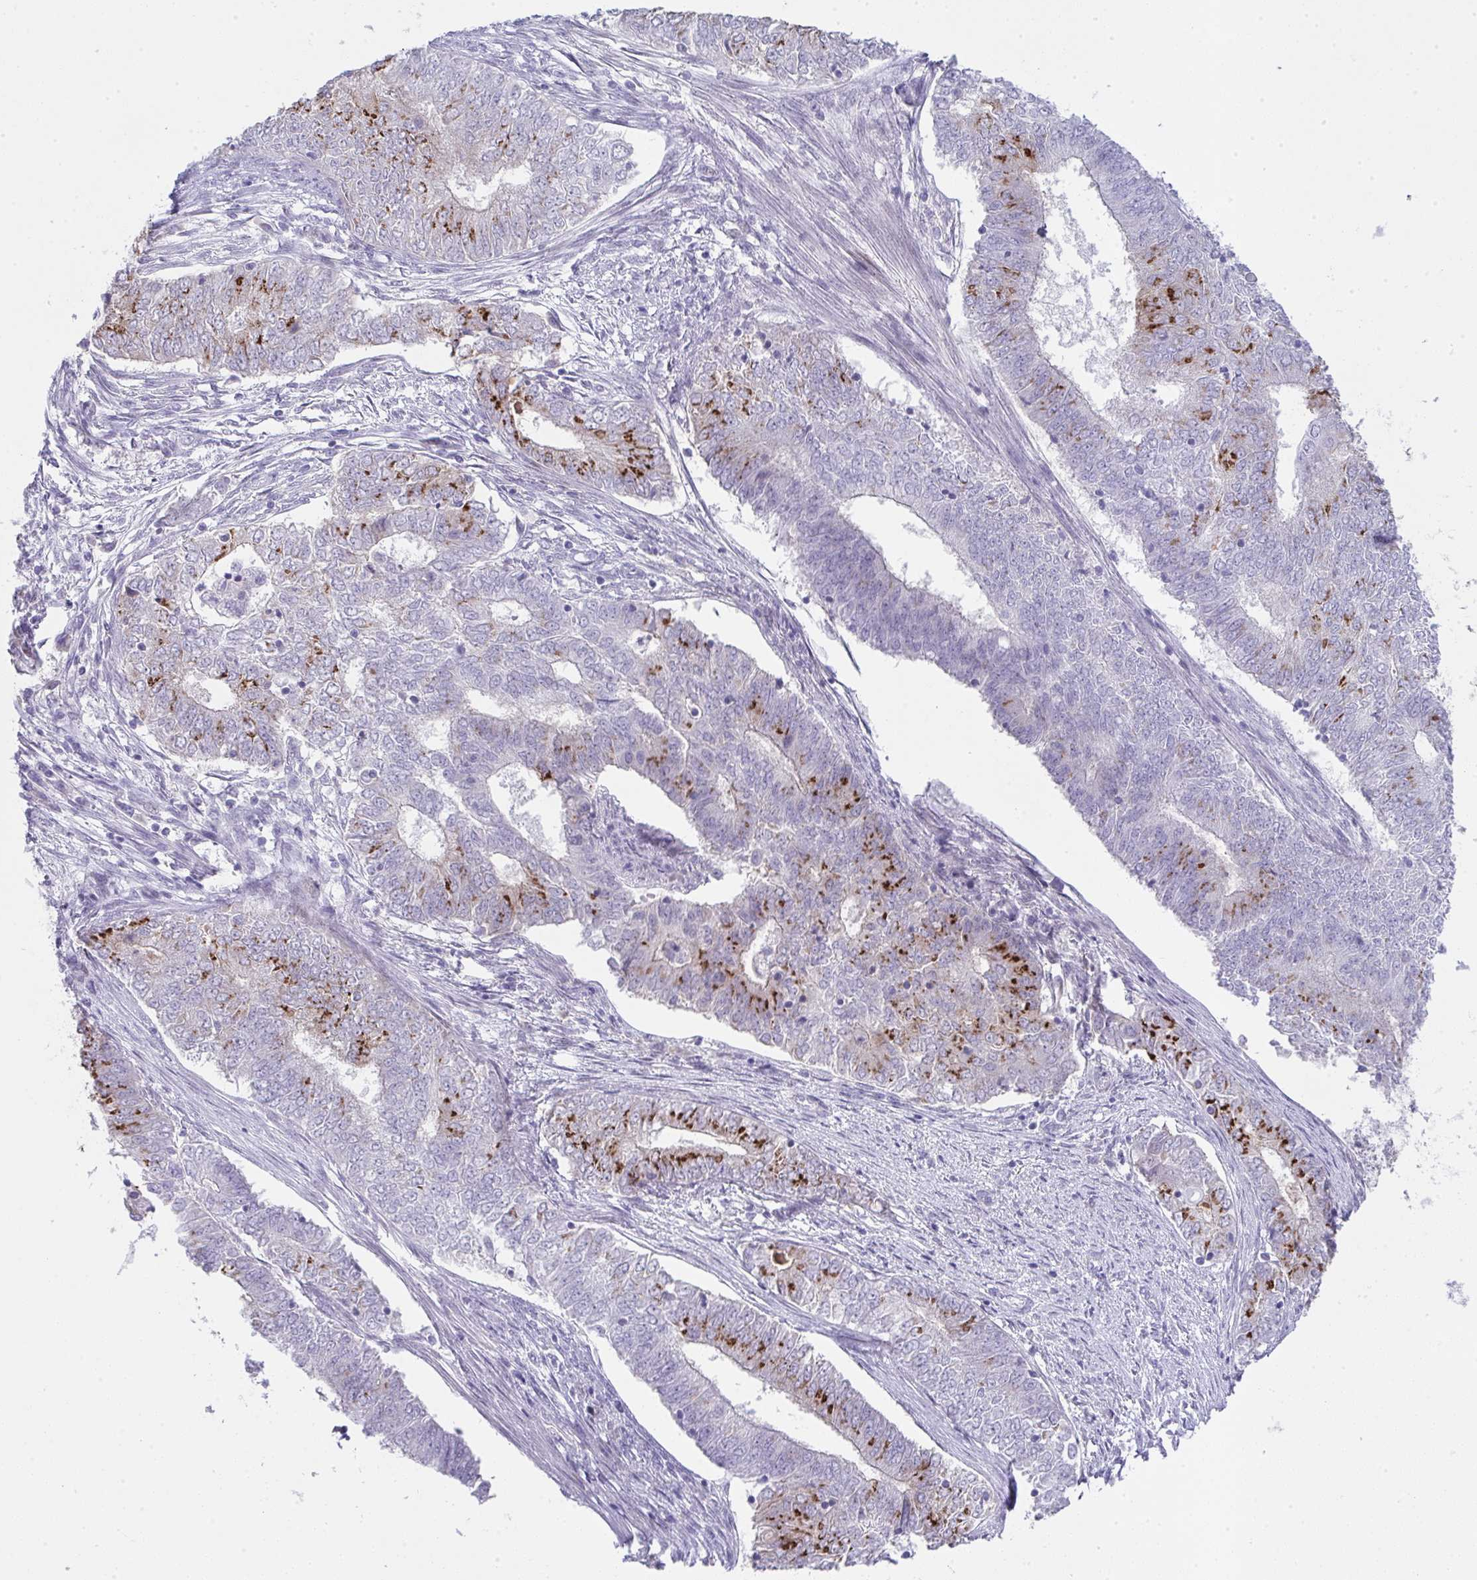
{"staining": {"intensity": "strong", "quantity": "<25%", "location": "cytoplasmic/membranous"}, "tissue": "endometrial cancer", "cell_type": "Tumor cells", "image_type": "cancer", "snomed": [{"axis": "morphology", "description": "Adenocarcinoma, NOS"}, {"axis": "topography", "description": "Endometrium"}], "caption": "Brown immunohistochemical staining in human endometrial cancer displays strong cytoplasmic/membranous staining in approximately <25% of tumor cells.", "gene": "GALNT16", "patient": {"sex": "female", "age": 62}}